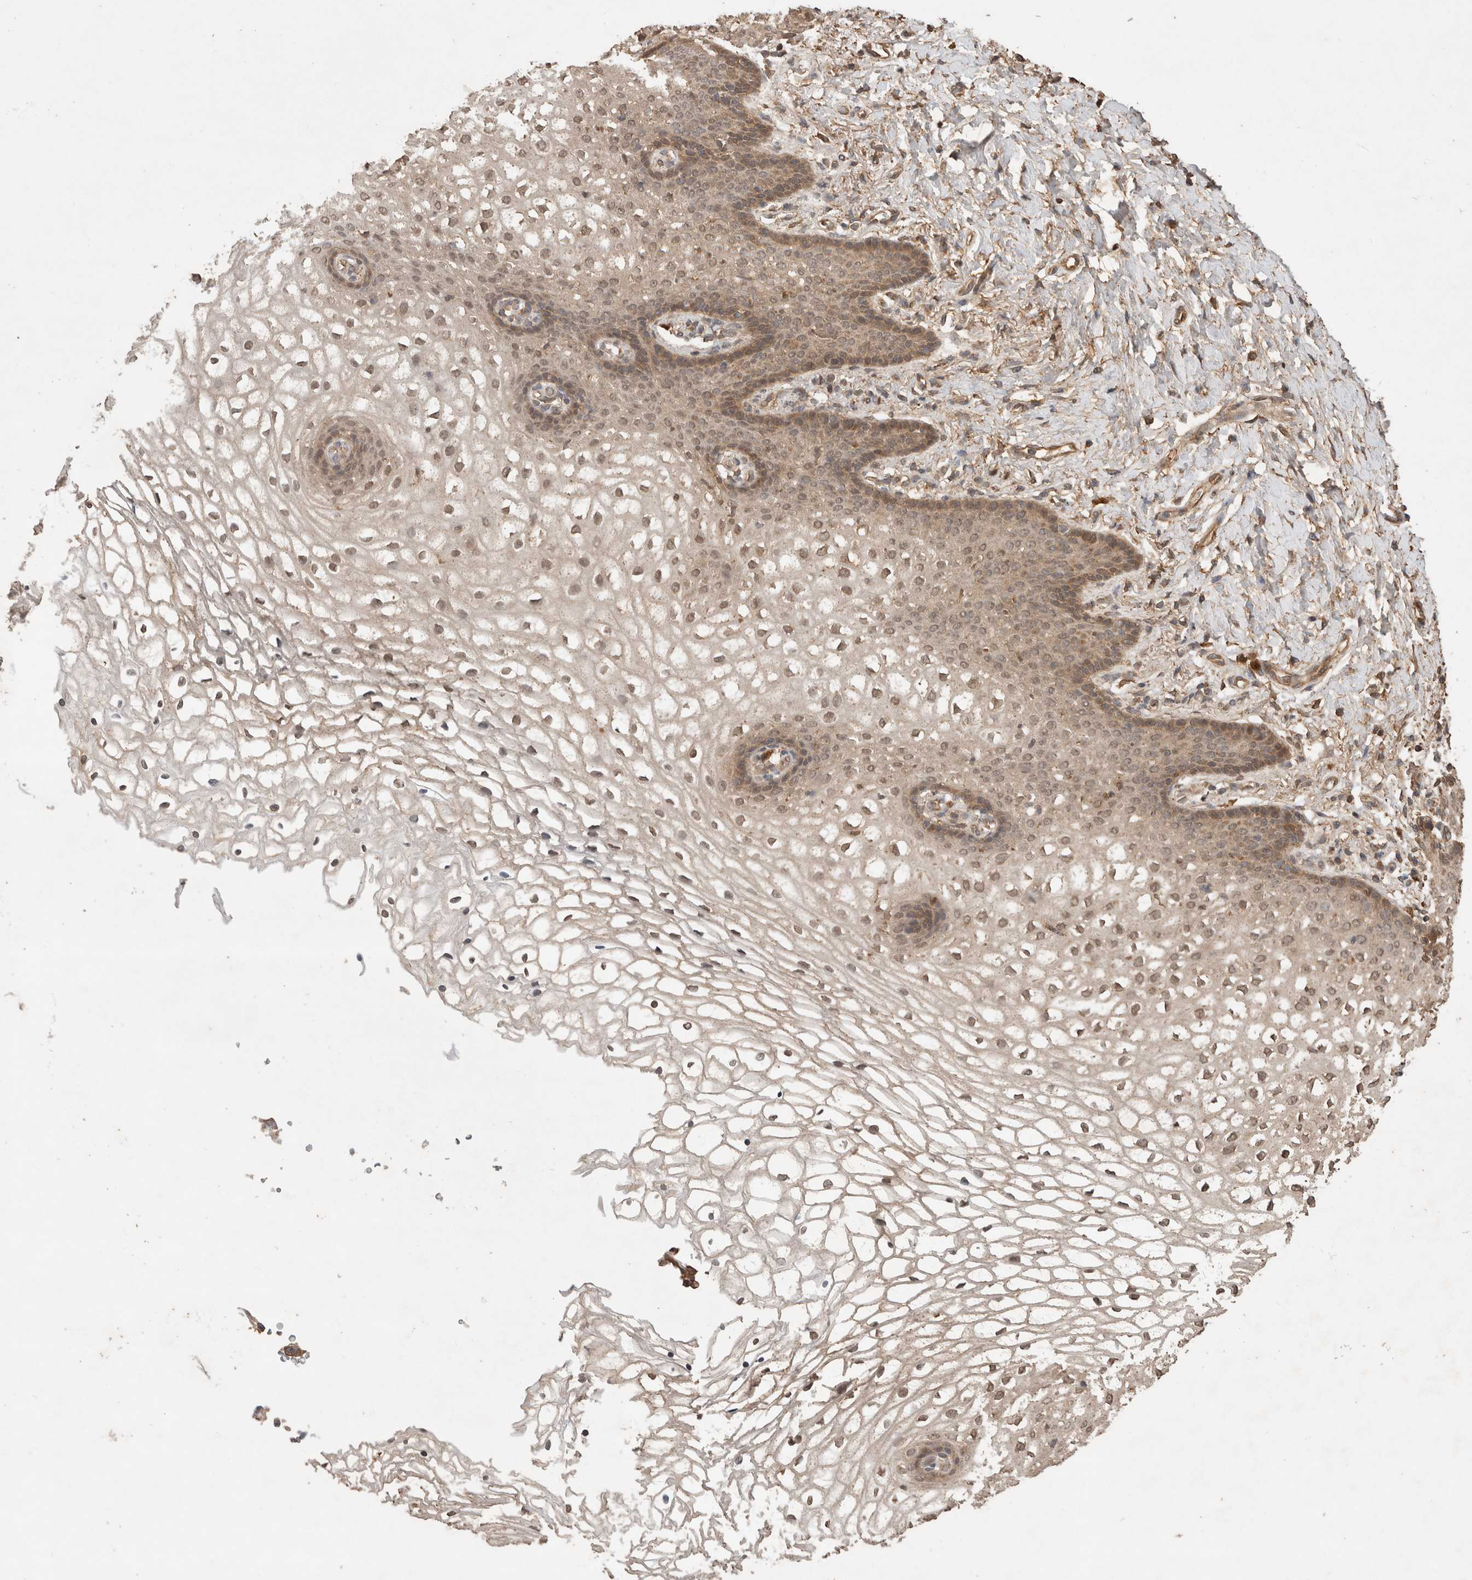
{"staining": {"intensity": "moderate", "quantity": ">75%", "location": "cytoplasmic/membranous,nuclear"}, "tissue": "vagina", "cell_type": "Squamous epithelial cells", "image_type": "normal", "snomed": [{"axis": "morphology", "description": "Normal tissue, NOS"}, {"axis": "topography", "description": "Vagina"}], "caption": "Moderate cytoplasmic/membranous,nuclear protein expression is seen in about >75% of squamous epithelial cells in vagina.", "gene": "OTUD7B", "patient": {"sex": "female", "age": 60}}